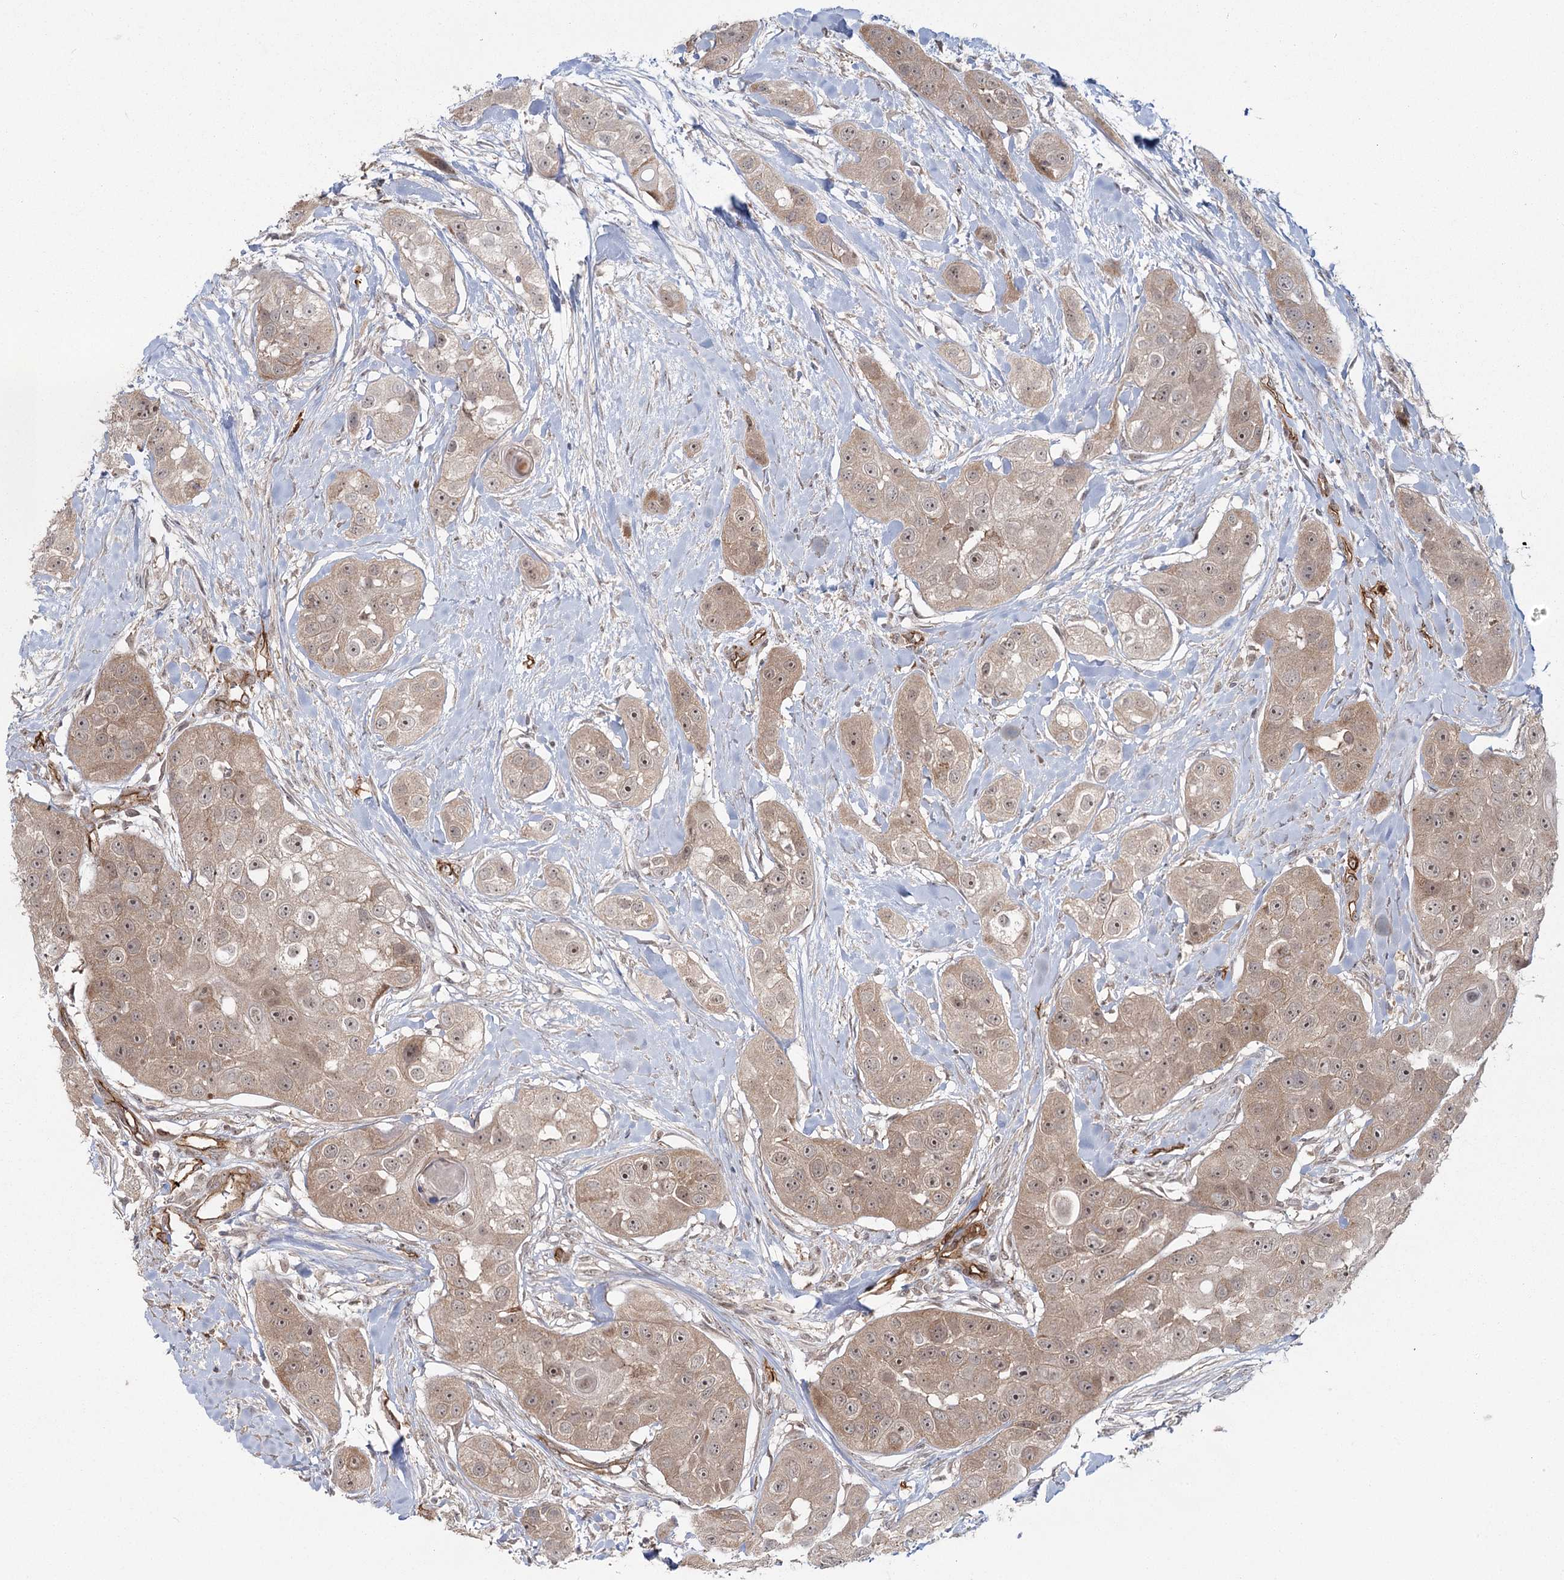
{"staining": {"intensity": "moderate", "quantity": ">75%", "location": "cytoplasmic/membranous,nuclear"}, "tissue": "head and neck cancer", "cell_type": "Tumor cells", "image_type": "cancer", "snomed": [{"axis": "morphology", "description": "Normal tissue, NOS"}, {"axis": "morphology", "description": "Squamous cell carcinoma, NOS"}, {"axis": "topography", "description": "Skeletal muscle"}, {"axis": "topography", "description": "Head-Neck"}], "caption": "A photomicrograph of head and neck cancer (squamous cell carcinoma) stained for a protein reveals moderate cytoplasmic/membranous and nuclear brown staining in tumor cells.", "gene": "RPP14", "patient": {"sex": "male", "age": 51}}